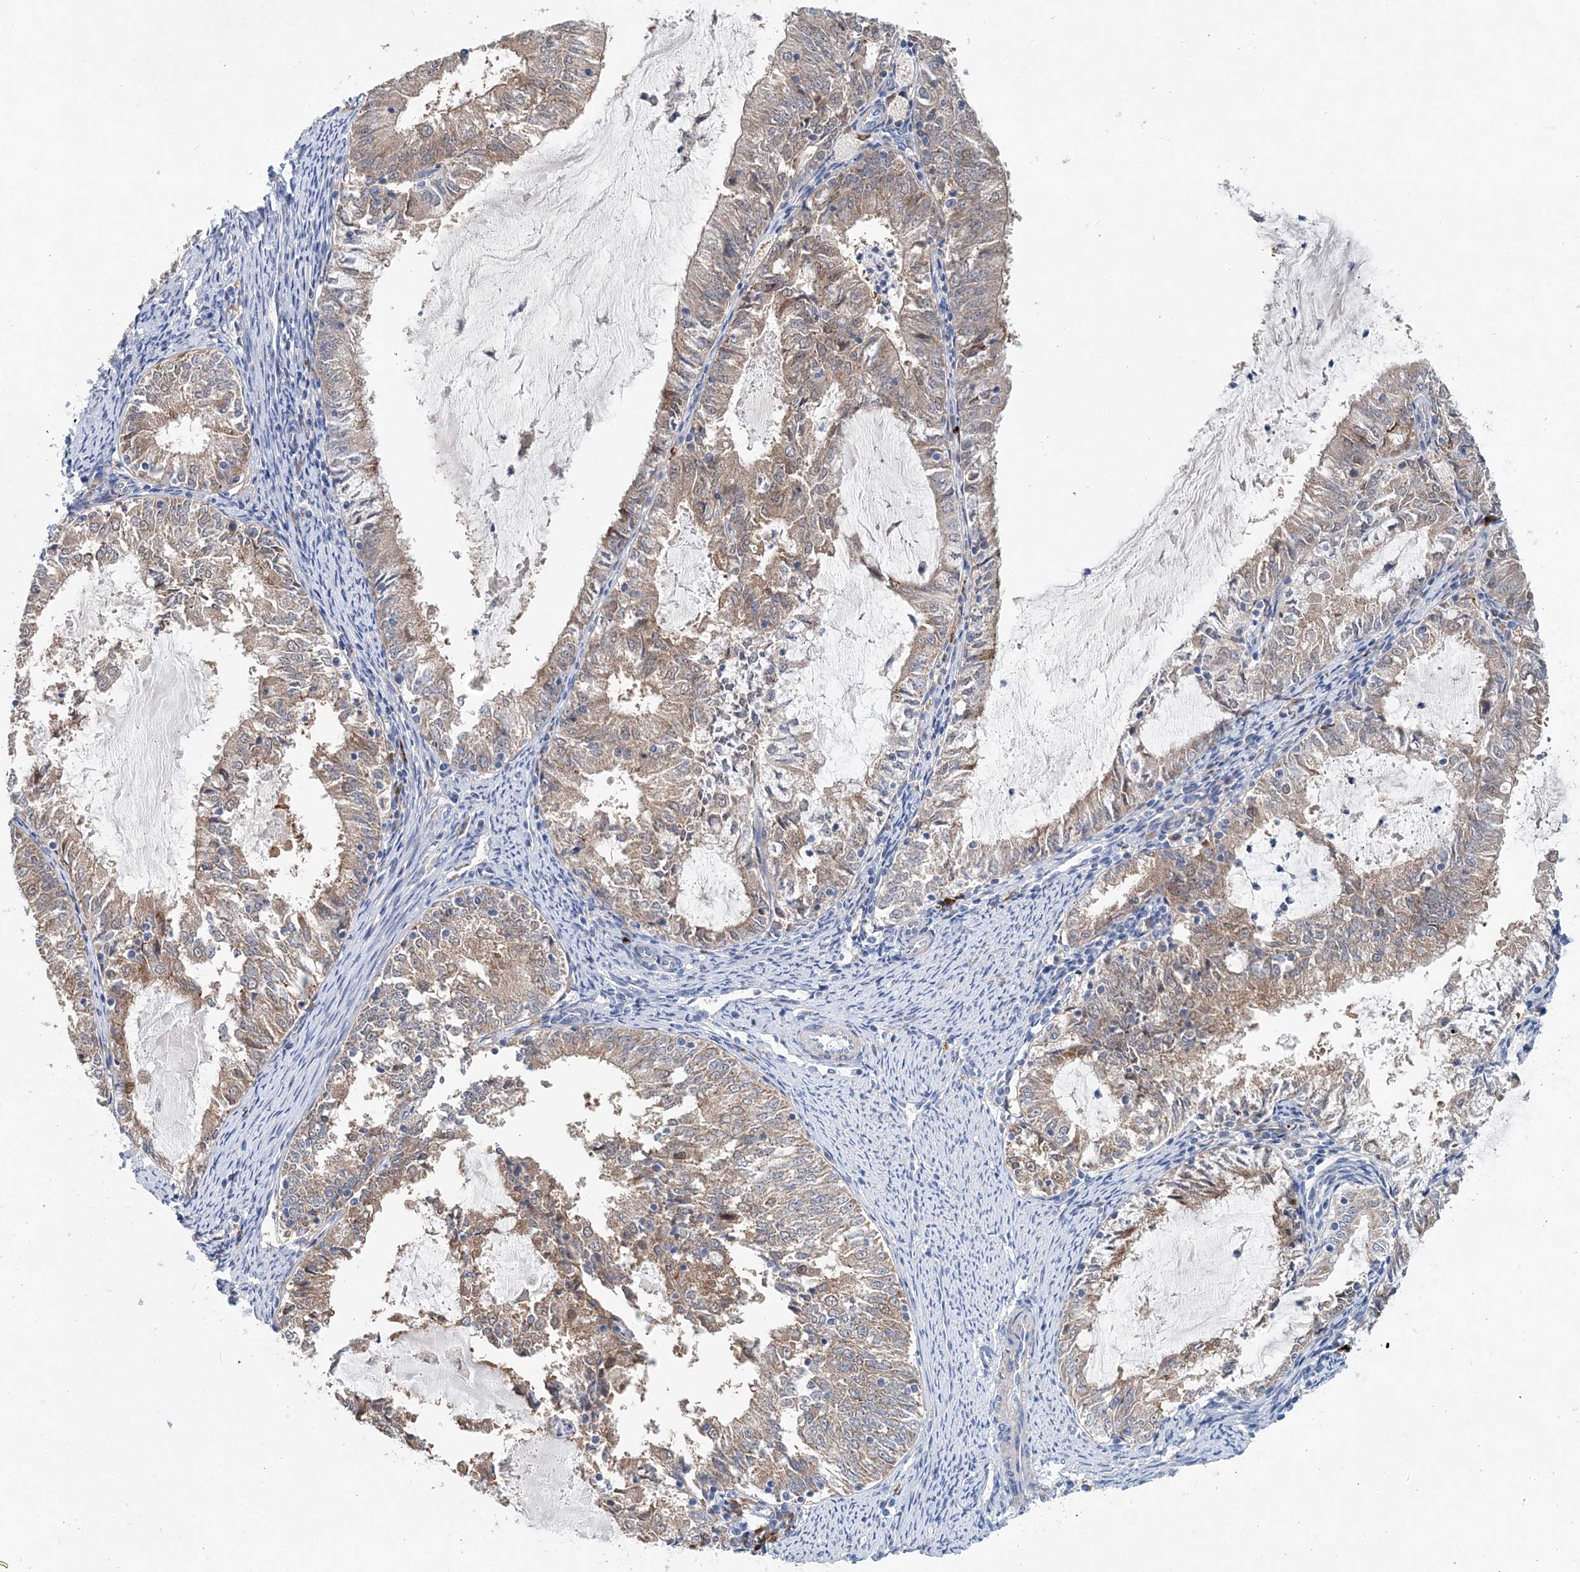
{"staining": {"intensity": "weak", "quantity": ">75%", "location": "cytoplasmic/membranous"}, "tissue": "endometrial cancer", "cell_type": "Tumor cells", "image_type": "cancer", "snomed": [{"axis": "morphology", "description": "Adenocarcinoma, NOS"}, {"axis": "topography", "description": "Endometrium"}], "caption": "A photomicrograph of human endometrial adenocarcinoma stained for a protein reveals weak cytoplasmic/membranous brown staining in tumor cells.", "gene": "PFN2", "patient": {"sex": "female", "age": 57}}